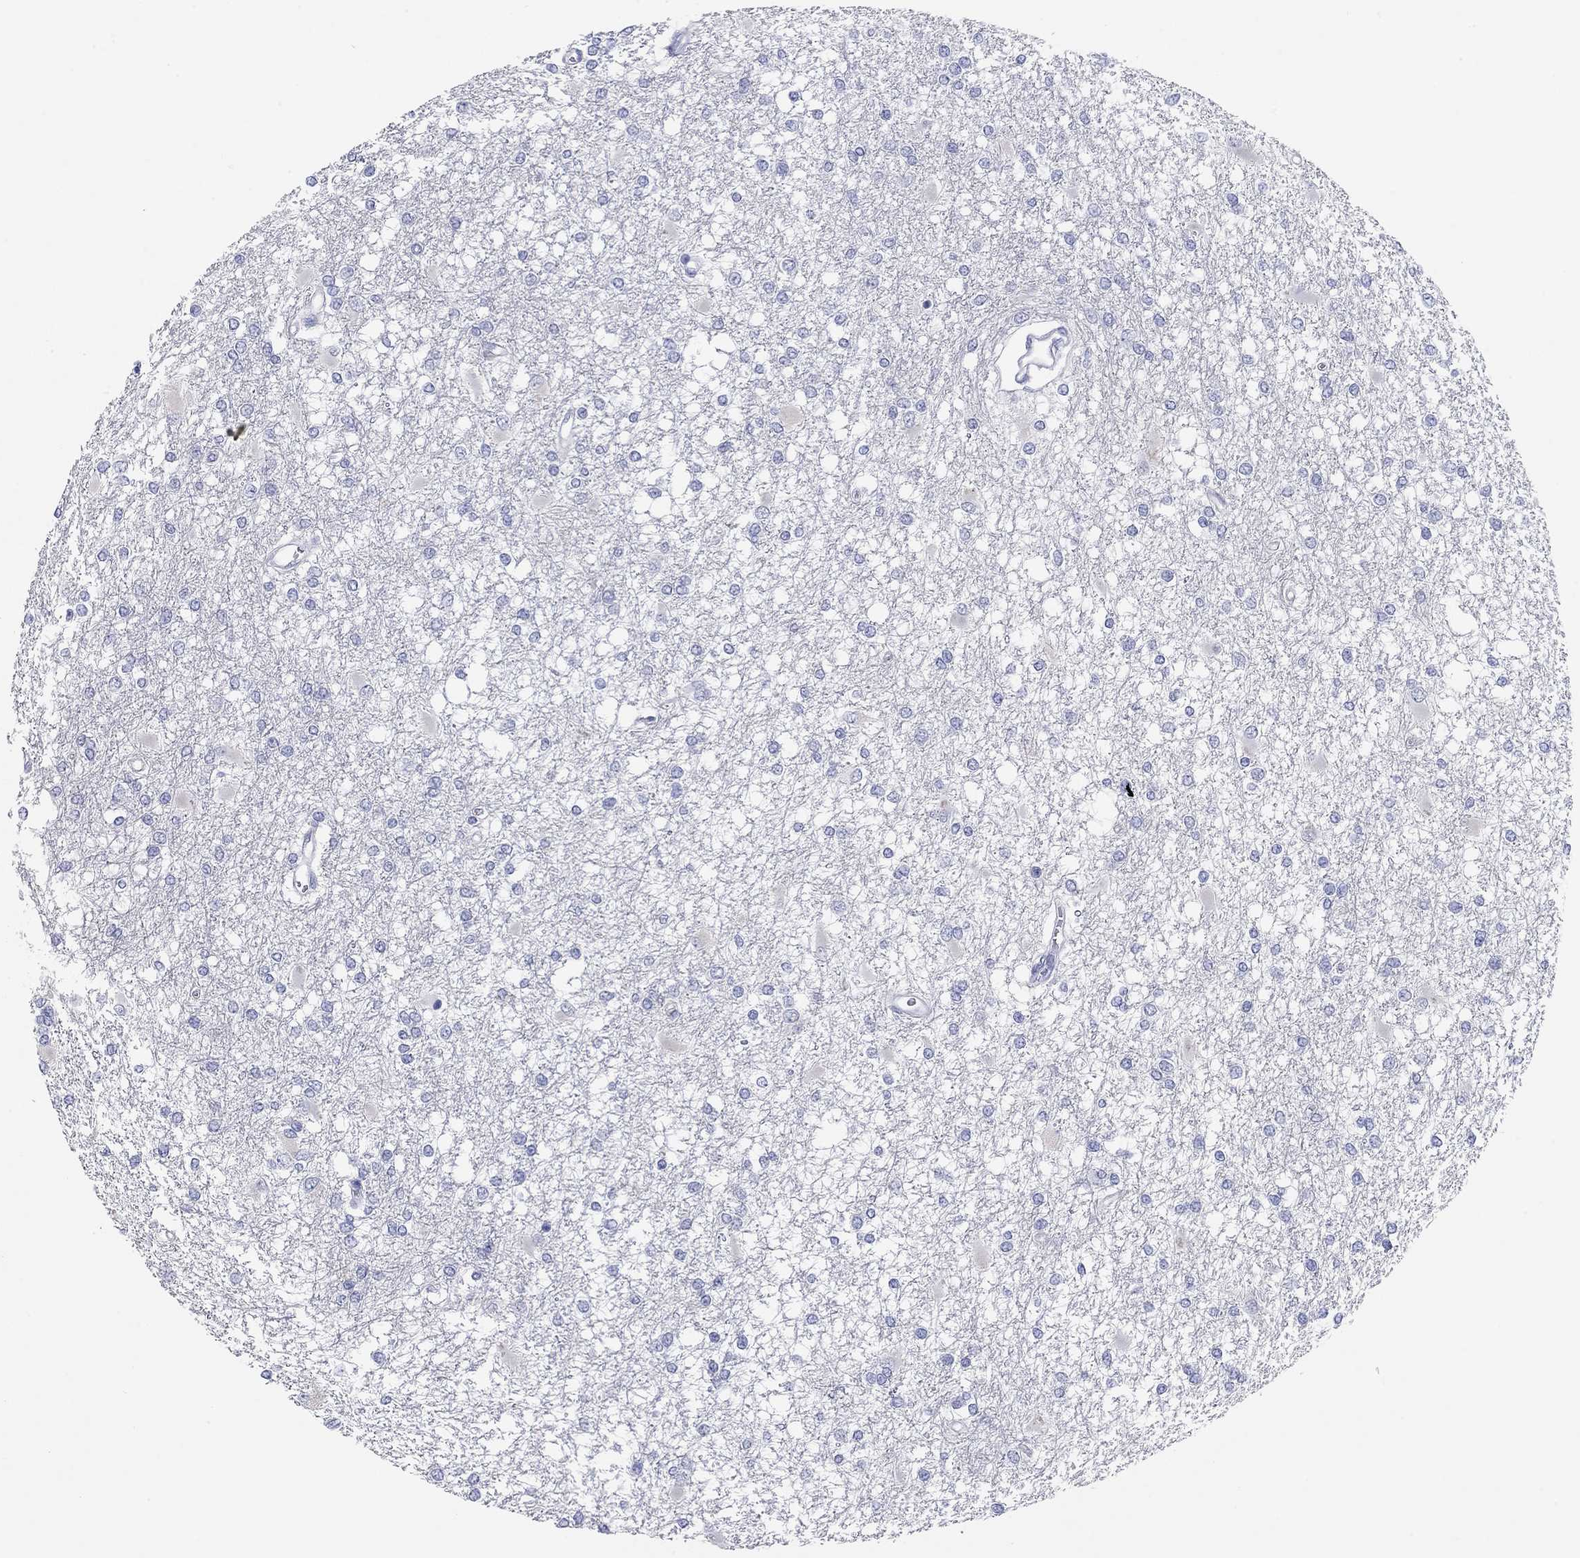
{"staining": {"intensity": "negative", "quantity": "none", "location": "none"}, "tissue": "glioma", "cell_type": "Tumor cells", "image_type": "cancer", "snomed": [{"axis": "morphology", "description": "Glioma, malignant, High grade"}, {"axis": "topography", "description": "Cerebral cortex"}], "caption": "Histopathology image shows no protein expression in tumor cells of glioma tissue.", "gene": "CHI3L2", "patient": {"sex": "male", "age": 79}}